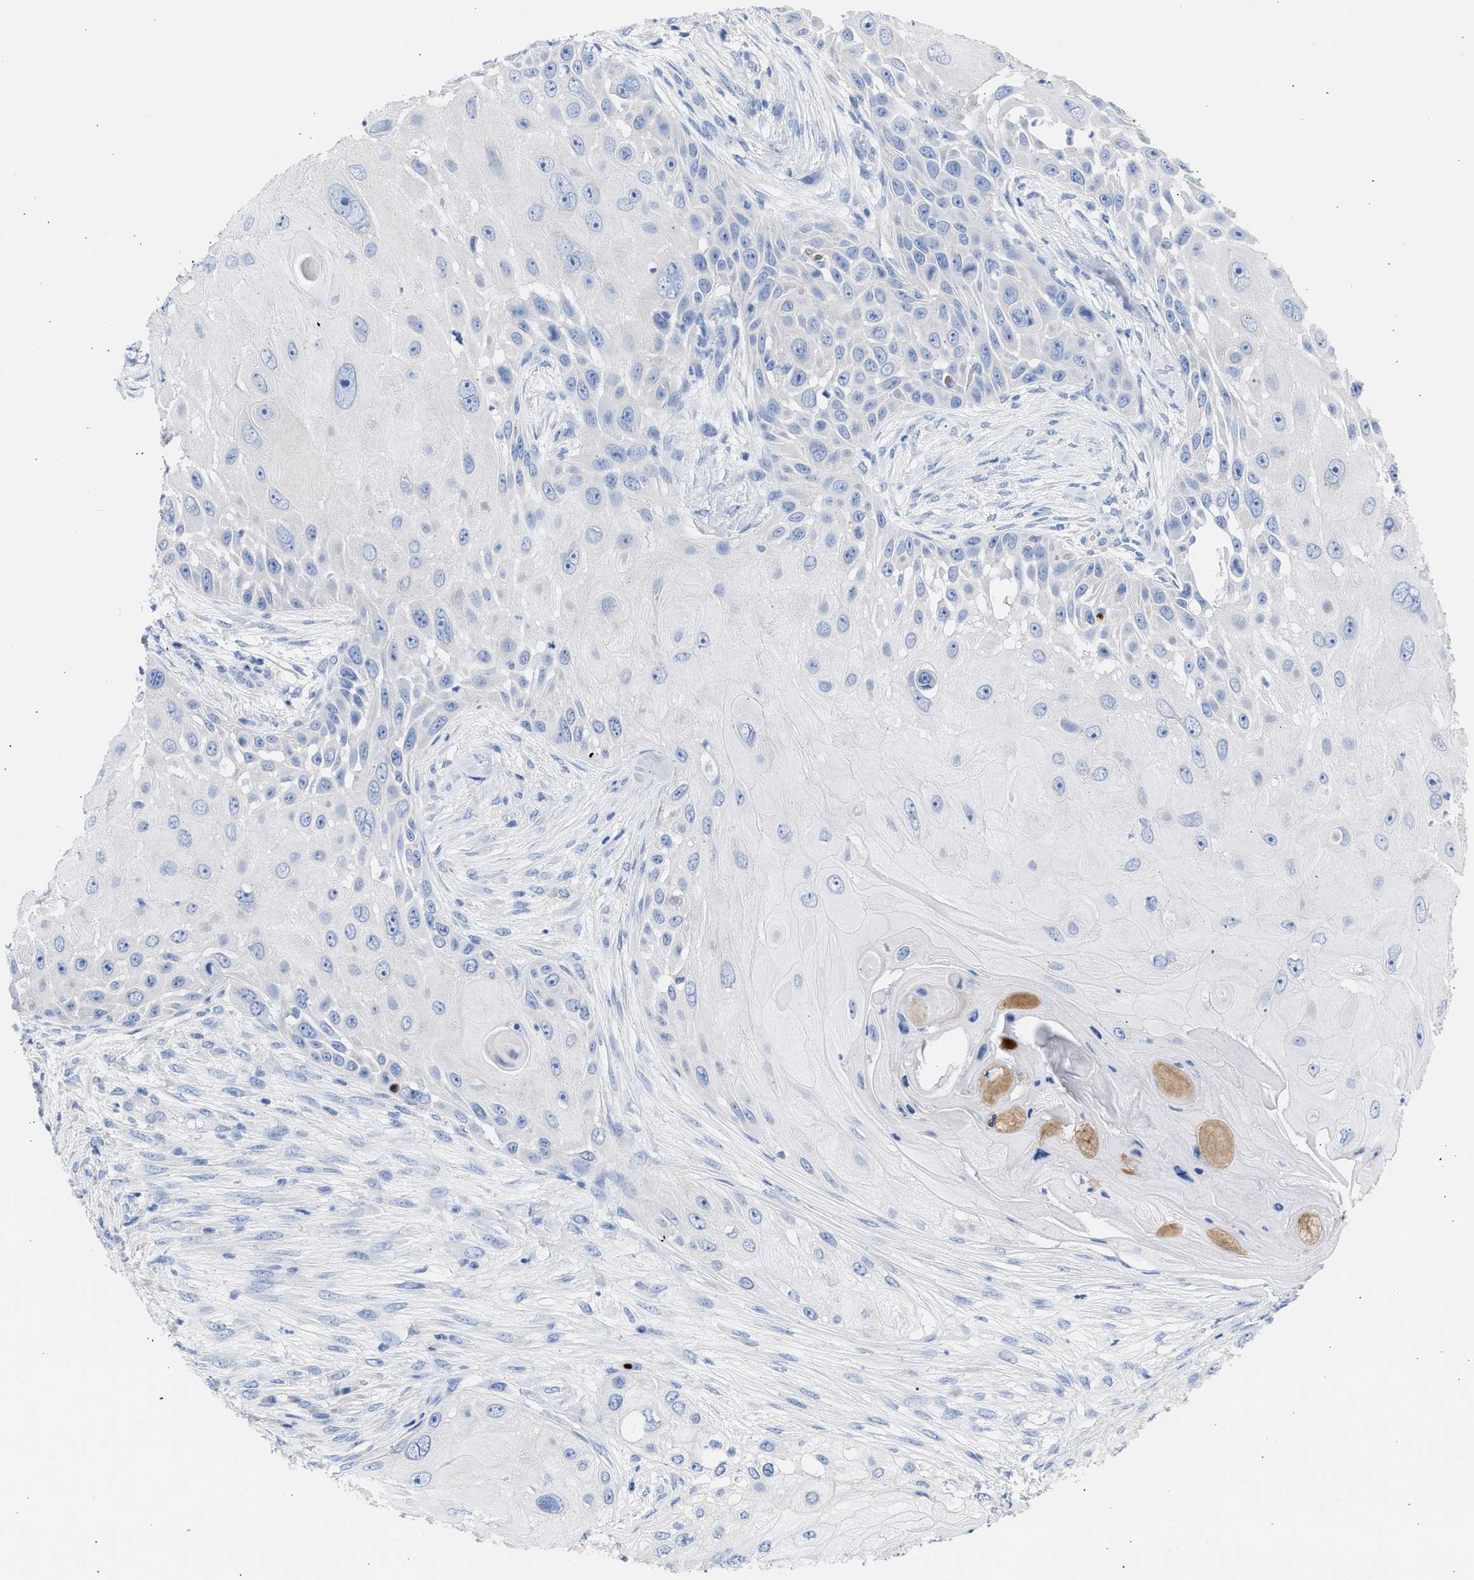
{"staining": {"intensity": "negative", "quantity": "none", "location": "none"}, "tissue": "skin cancer", "cell_type": "Tumor cells", "image_type": "cancer", "snomed": [{"axis": "morphology", "description": "Squamous cell carcinoma, NOS"}, {"axis": "topography", "description": "Skin"}], "caption": "An immunohistochemistry histopathology image of skin squamous cell carcinoma is shown. There is no staining in tumor cells of skin squamous cell carcinoma. (DAB IHC with hematoxylin counter stain).", "gene": "RSPH1", "patient": {"sex": "female", "age": 44}}